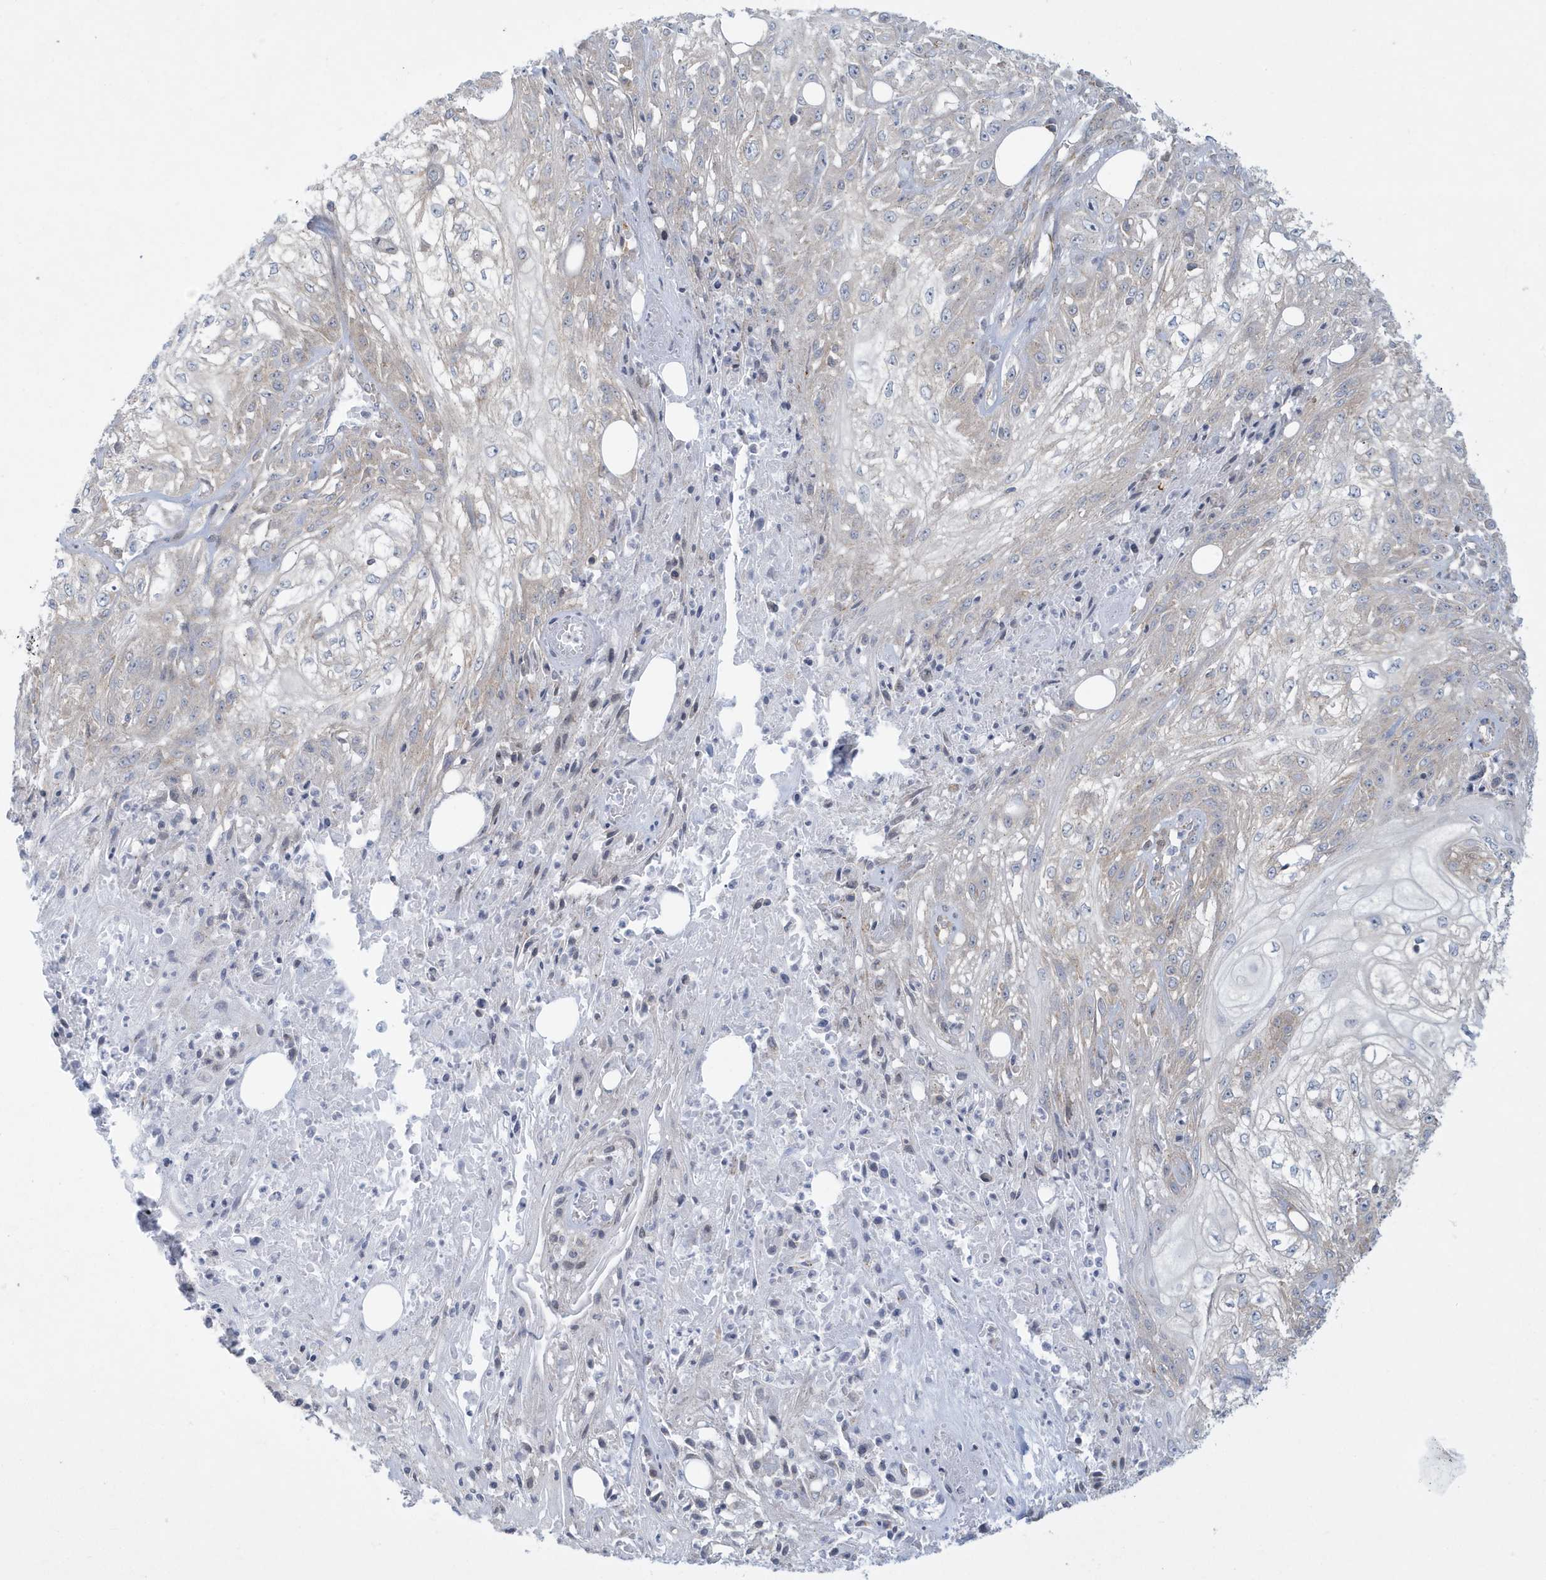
{"staining": {"intensity": "negative", "quantity": "none", "location": "none"}, "tissue": "skin cancer", "cell_type": "Tumor cells", "image_type": "cancer", "snomed": [{"axis": "morphology", "description": "Squamous cell carcinoma, NOS"}, {"axis": "morphology", "description": "Squamous cell carcinoma, metastatic, NOS"}, {"axis": "topography", "description": "Skin"}, {"axis": "topography", "description": "Lymph node"}], "caption": "Immunohistochemistry (IHC) micrograph of neoplastic tissue: skin cancer (metastatic squamous cell carcinoma) stained with DAB exhibits no significant protein positivity in tumor cells. (DAB immunohistochemistry visualized using brightfield microscopy, high magnification).", "gene": "SLAMF9", "patient": {"sex": "male", "age": 75}}